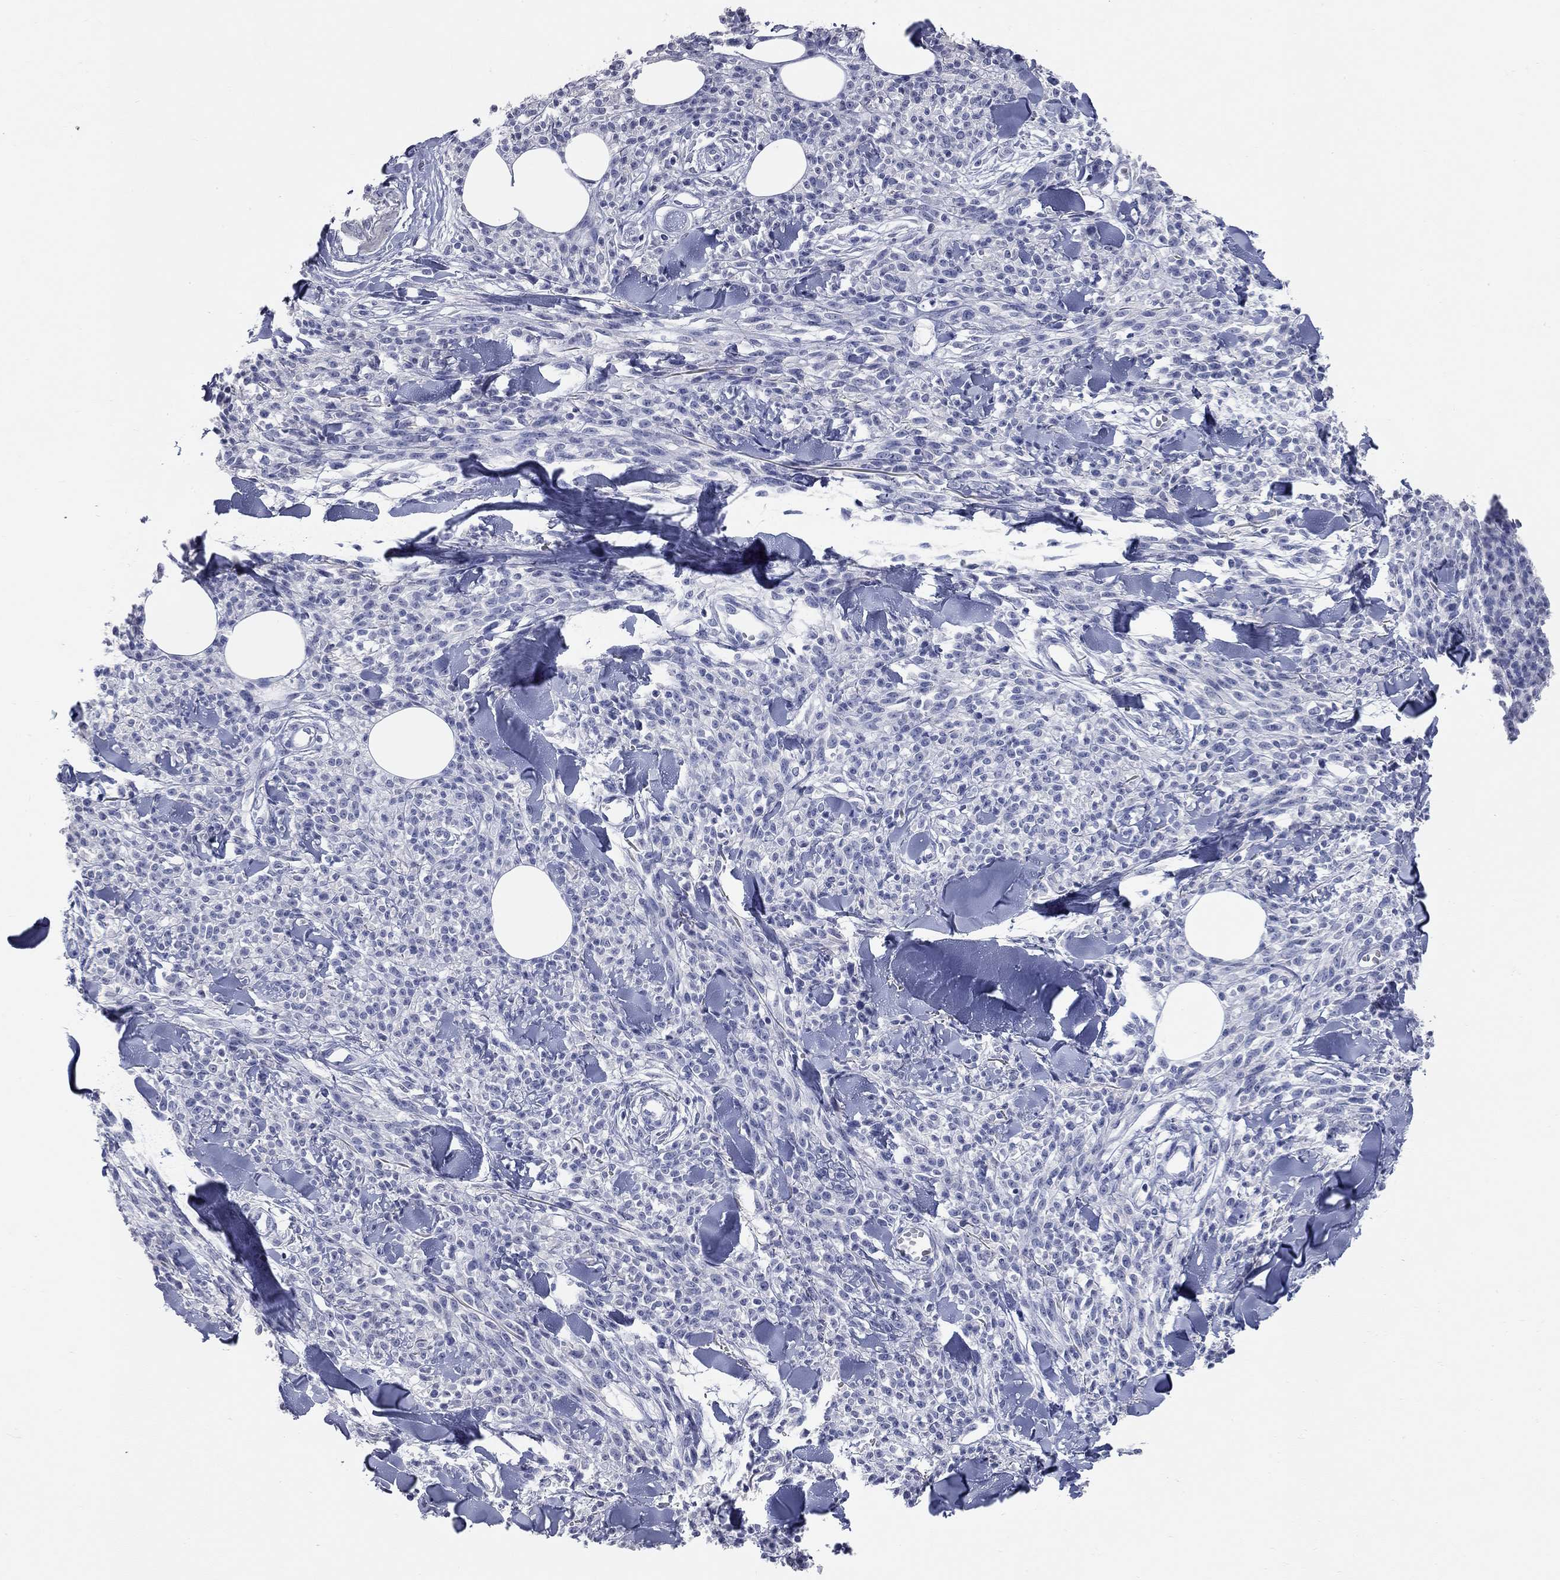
{"staining": {"intensity": "negative", "quantity": "none", "location": "none"}, "tissue": "melanoma", "cell_type": "Tumor cells", "image_type": "cancer", "snomed": [{"axis": "morphology", "description": "Malignant melanoma, NOS"}, {"axis": "topography", "description": "Skin"}, {"axis": "topography", "description": "Skin of trunk"}], "caption": "The immunohistochemistry photomicrograph has no significant expression in tumor cells of melanoma tissue.", "gene": "SYT12", "patient": {"sex": "male", "age": 74}}